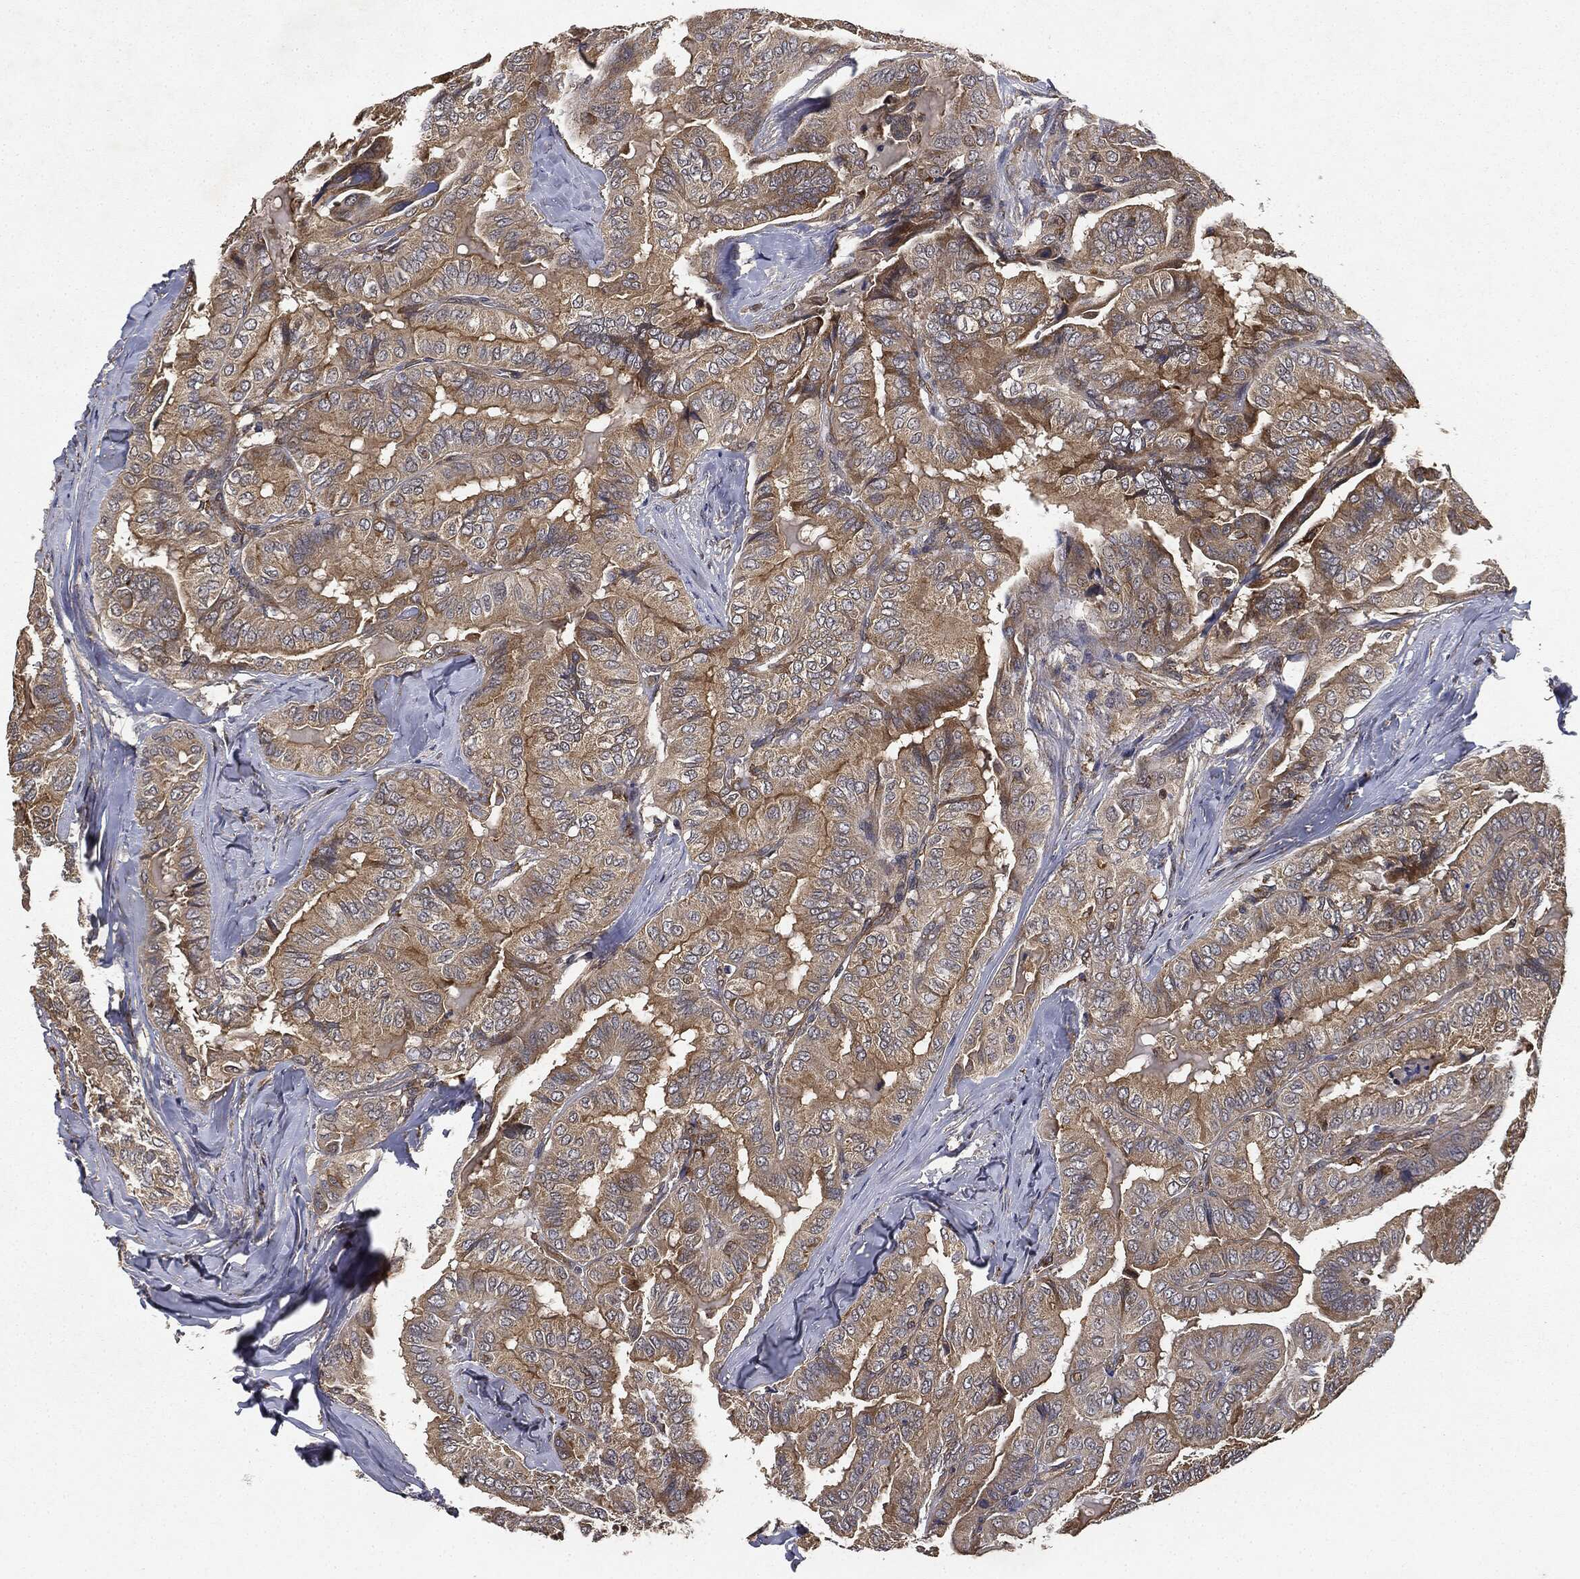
{"staining": {"intensity": "moderate", "quantity": "25%-75%", "location": "cytoplasmic/membranous"}, "tissue": "thyroid cancer", "cell_type": "Tumor cells", "image_type": "cancer", "snomed": [{"axis": "morphology", "description": "Papillary adenocarcinoma, NOS"}, {"axis": "topography", "description": "Thyroid gland"}], "caption": "The immunohistochemical stain labels moderate cytoplasmic/membranous staining in tumor cells of thyroid cancer tissue.", "gene": "MIER2", "patient": {"sex": "female", "age": 68}}